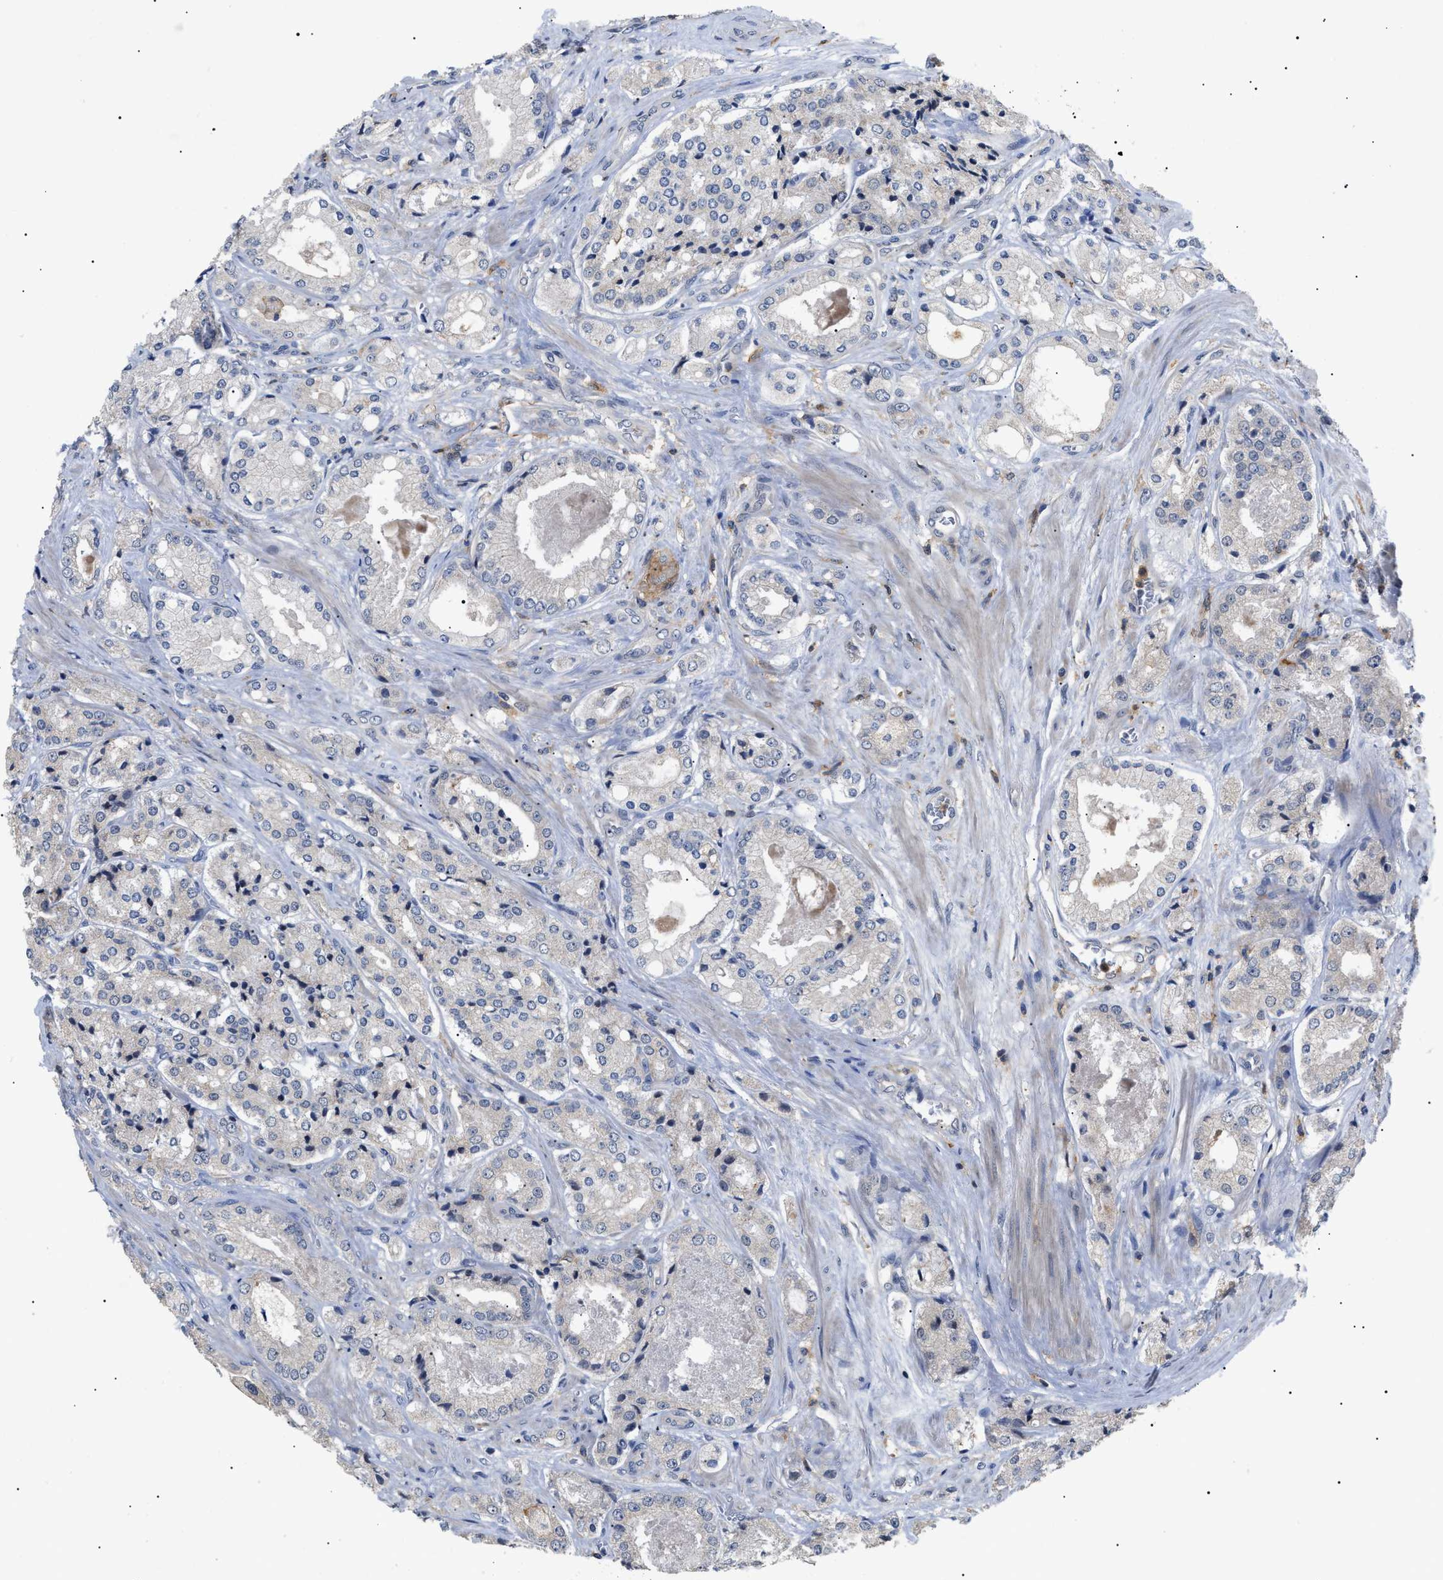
{"staining": {"intensity": "negative", "quantity": "none", "location": "none"}, "tissue": "prostate cancer", "cell_type": "Tumor cells", "image_type": "cancer", "snomed": [{"axis": "morphology", "description": "Adenocarcinoma, High grade"}, {"axis": "topography", "description": "Prostate"}], "caption": "Tumor cells show no significant positivity in prostate high-grade adenocarcinoma.", "gene": "CD300A", "patient": {"sex": "male", "age": 65}}